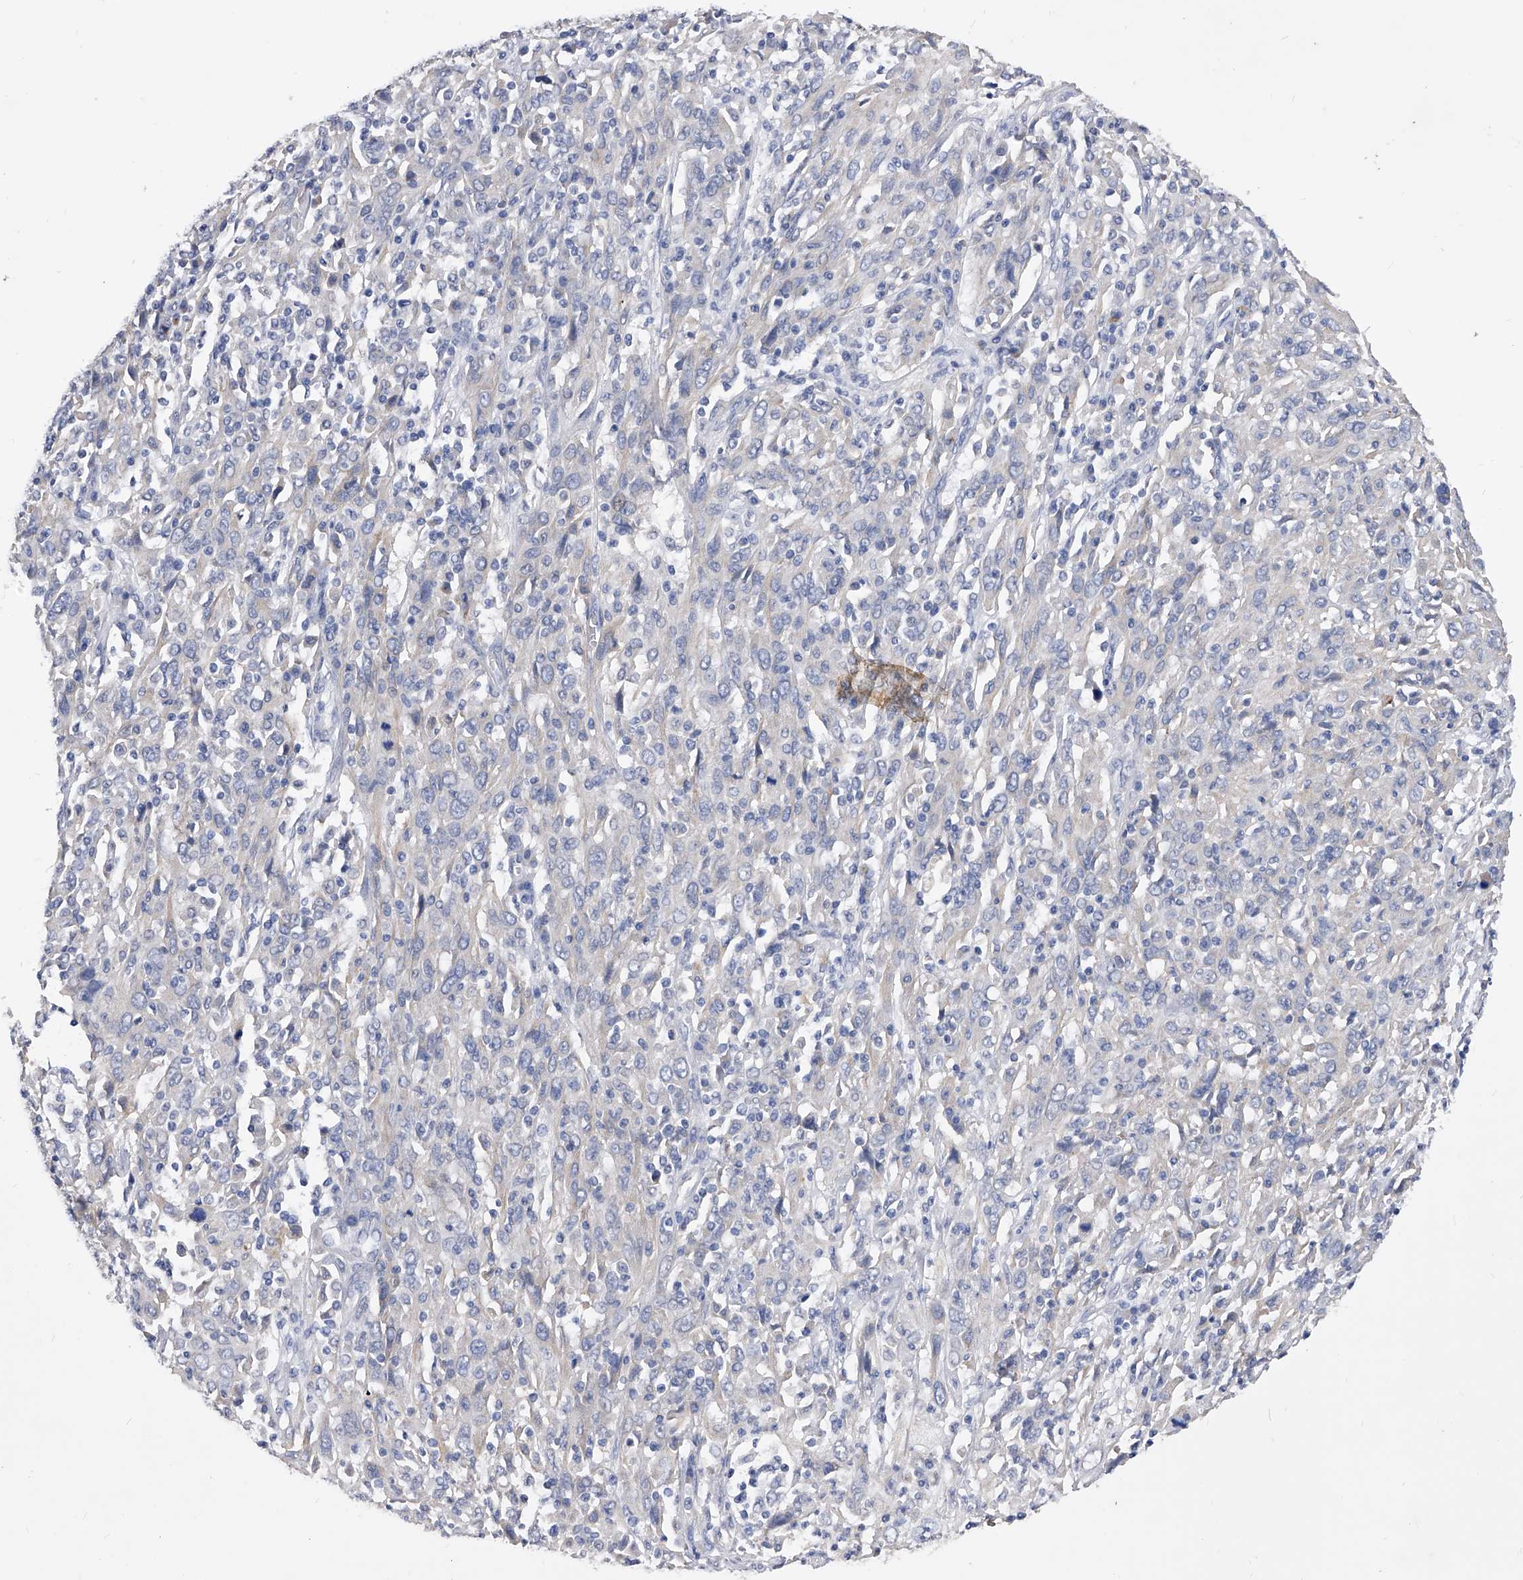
{"staining": {"intensity": "negative", "quantity": "none", "location": "none"}, "tissue": "cervical cancer", "cell_type": "Tumor cells", "image_type": "cancer", "snomed": [{"axis": "morphology", "description": "Squamous cell carcinoma, NOS"}, {"axis": "topography", "description": "Cervix"}], "caption": "IHC photomicrograph of human squamous cell carcinoma (cervical) stained for a protein (brown), which displays no expression in tumor cells. The staining was performed using DAB to visualize the protein expression in brown, while the nuclei were stained in blue with hematoxylin (Magnification: 20x).", "gene": "ZNF529", "patient": {"sex": "female", "age": 46}}